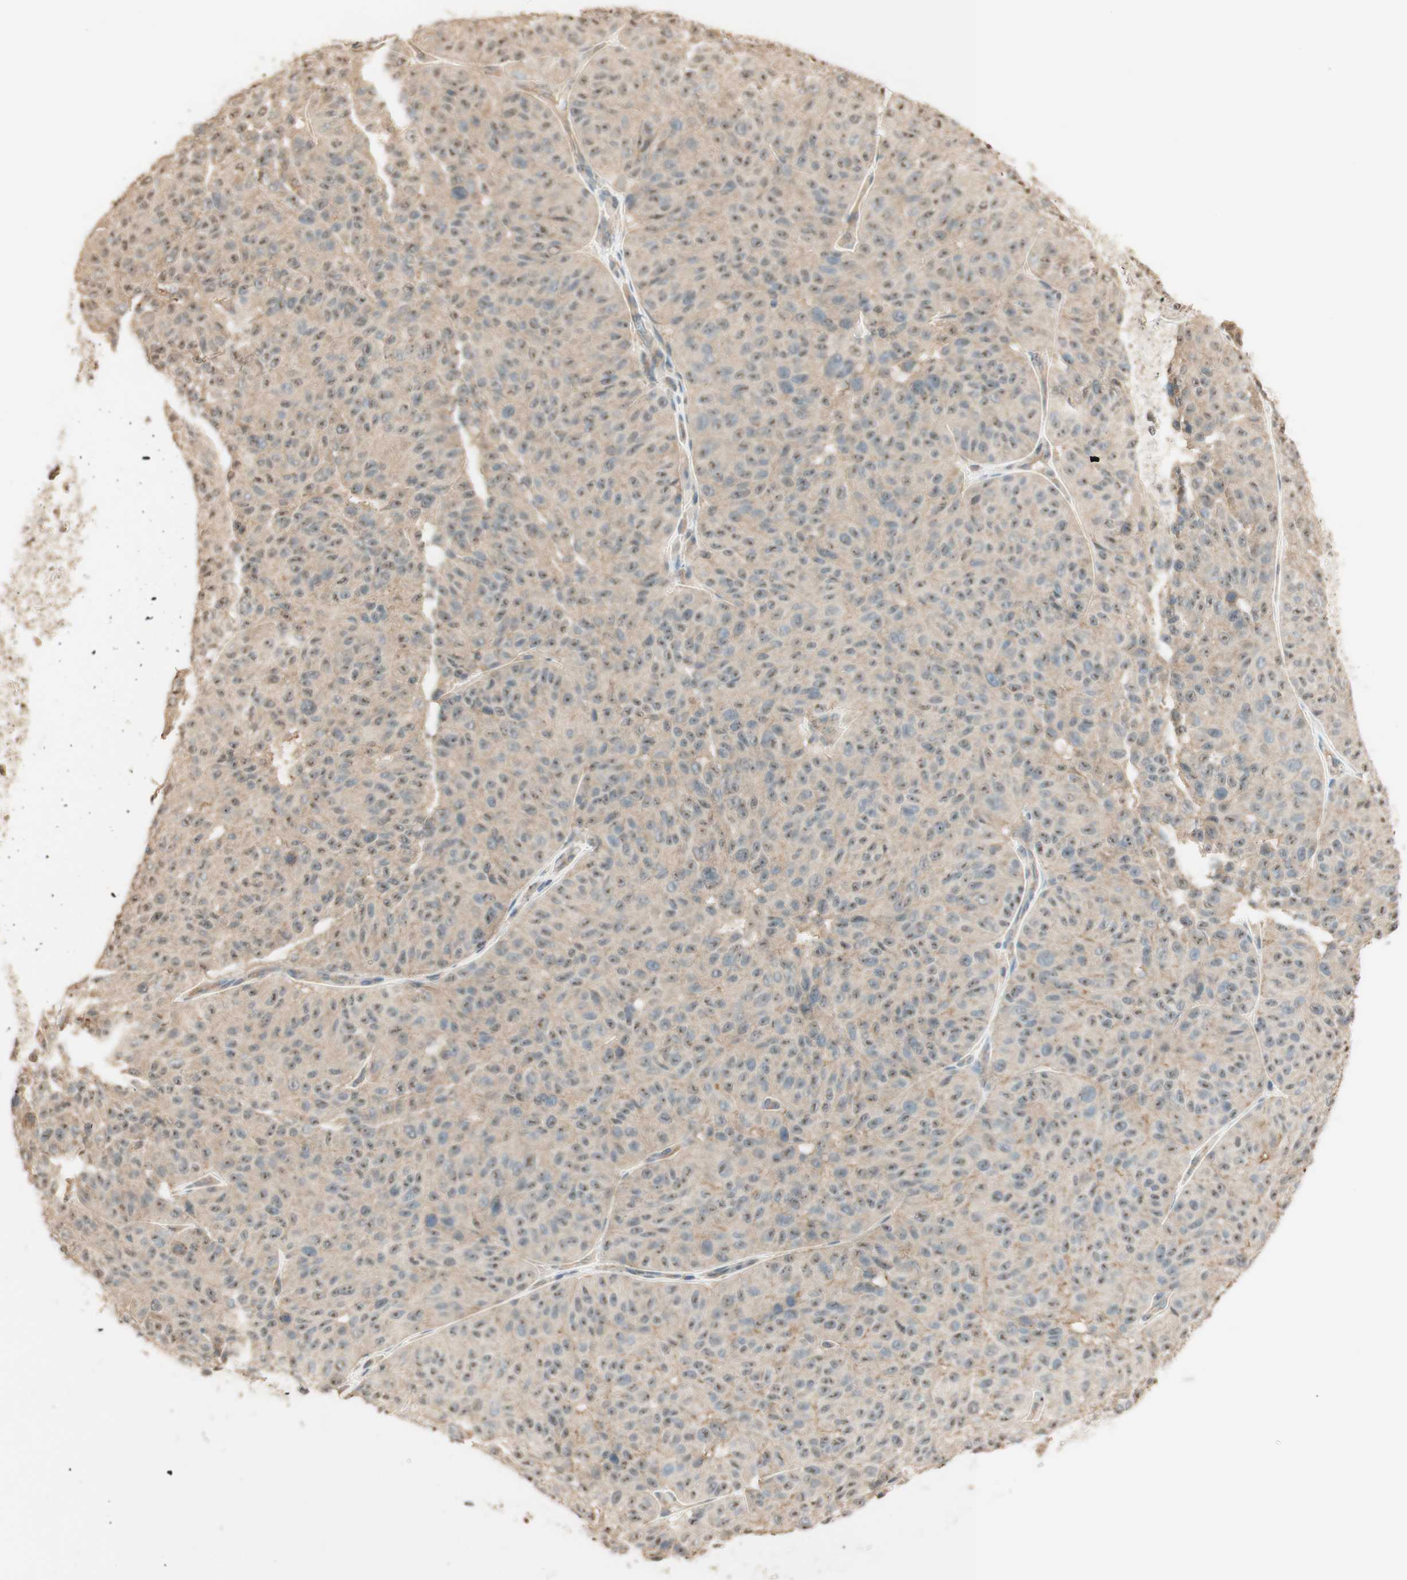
{"staining": {"intensity": "weak", "quantity": "25%-75%", "location": "cytoplasmic/membranous,nuclear"}, "tissue": "melanoma", "cell_type": "Tumor cells", "image_type": "cancer", "snomed": [{"axis": "morphology", "description": "Malignant melanoma, NOS"}, {"axis": "topography", "description": "Skin"}], "caption": "Immunohistochemistry (IHC) histopathology image of neoplastic tissue: melanoma stained using immunohistochemistry displays low levels of weak protein expression localized specifically in the cytoplasmic/membranous and nuclear of tumor cells, appearing as a cytoplasmic/membranous and nuclear brown color.", "gene": "SPINT2", "patient": {"sex": "female", "age": 46}}